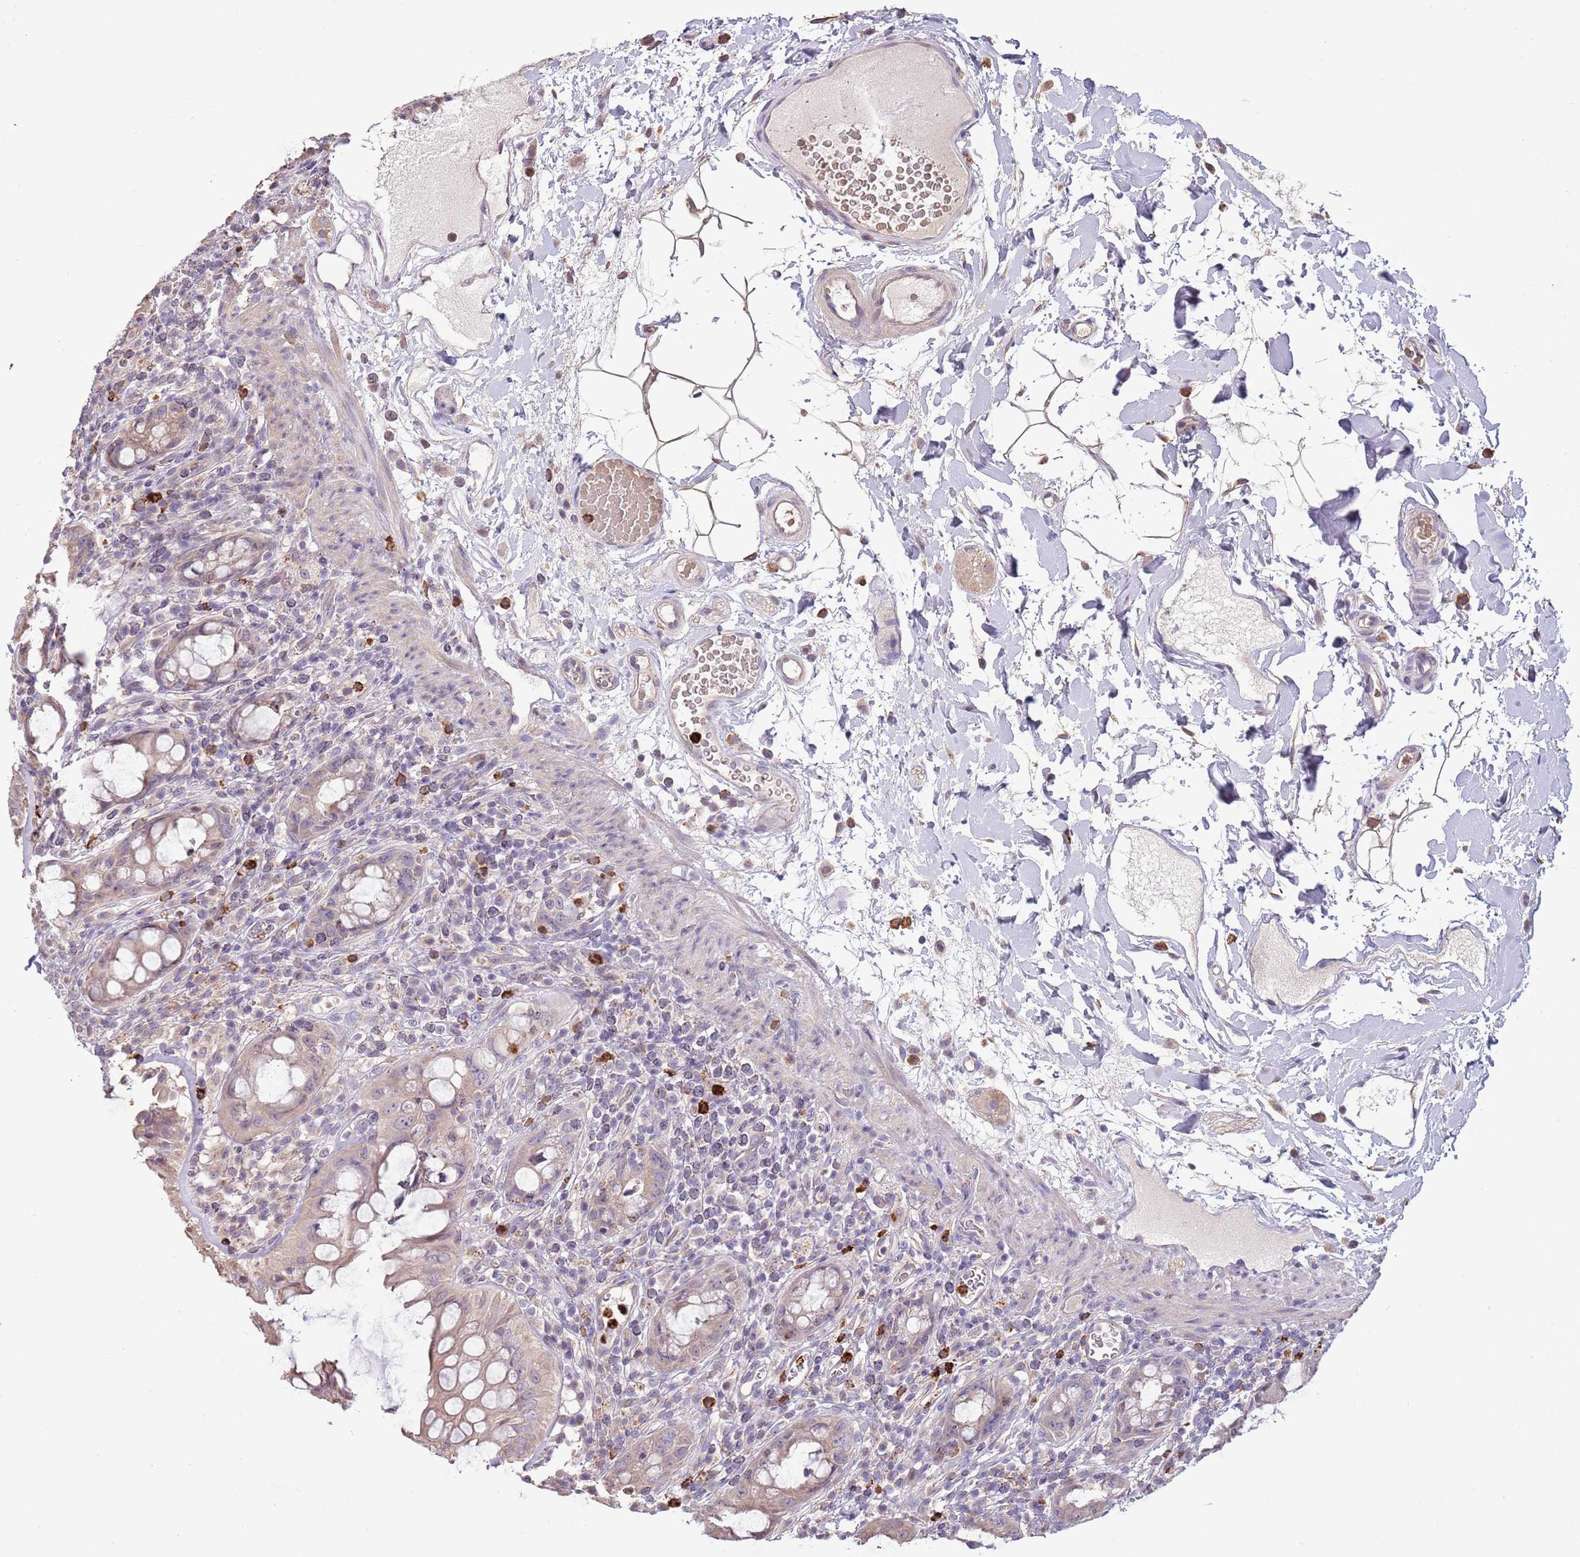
{"staining": {"intensity": "weak", "quantity": "25%-75%", "location": "cytoplasmic/membranous"}, "tissue": "rectum", "cell_type": "Glandular cells", "image_type": "normal", "snomed": [{"axis": "morphology", "description": "Normal tissue, NOS"}, {"axis": "topography", "description": "Rectum"}], "caption": "This image reveals immunohistochemistry (IHC) staining of benign rectum, with low weak cytoplasmic/membranous expression in approximately 25%-75% of glandular cells.", "gene": "P2RY13", "patient": {"sex": "female", "age": 57}}